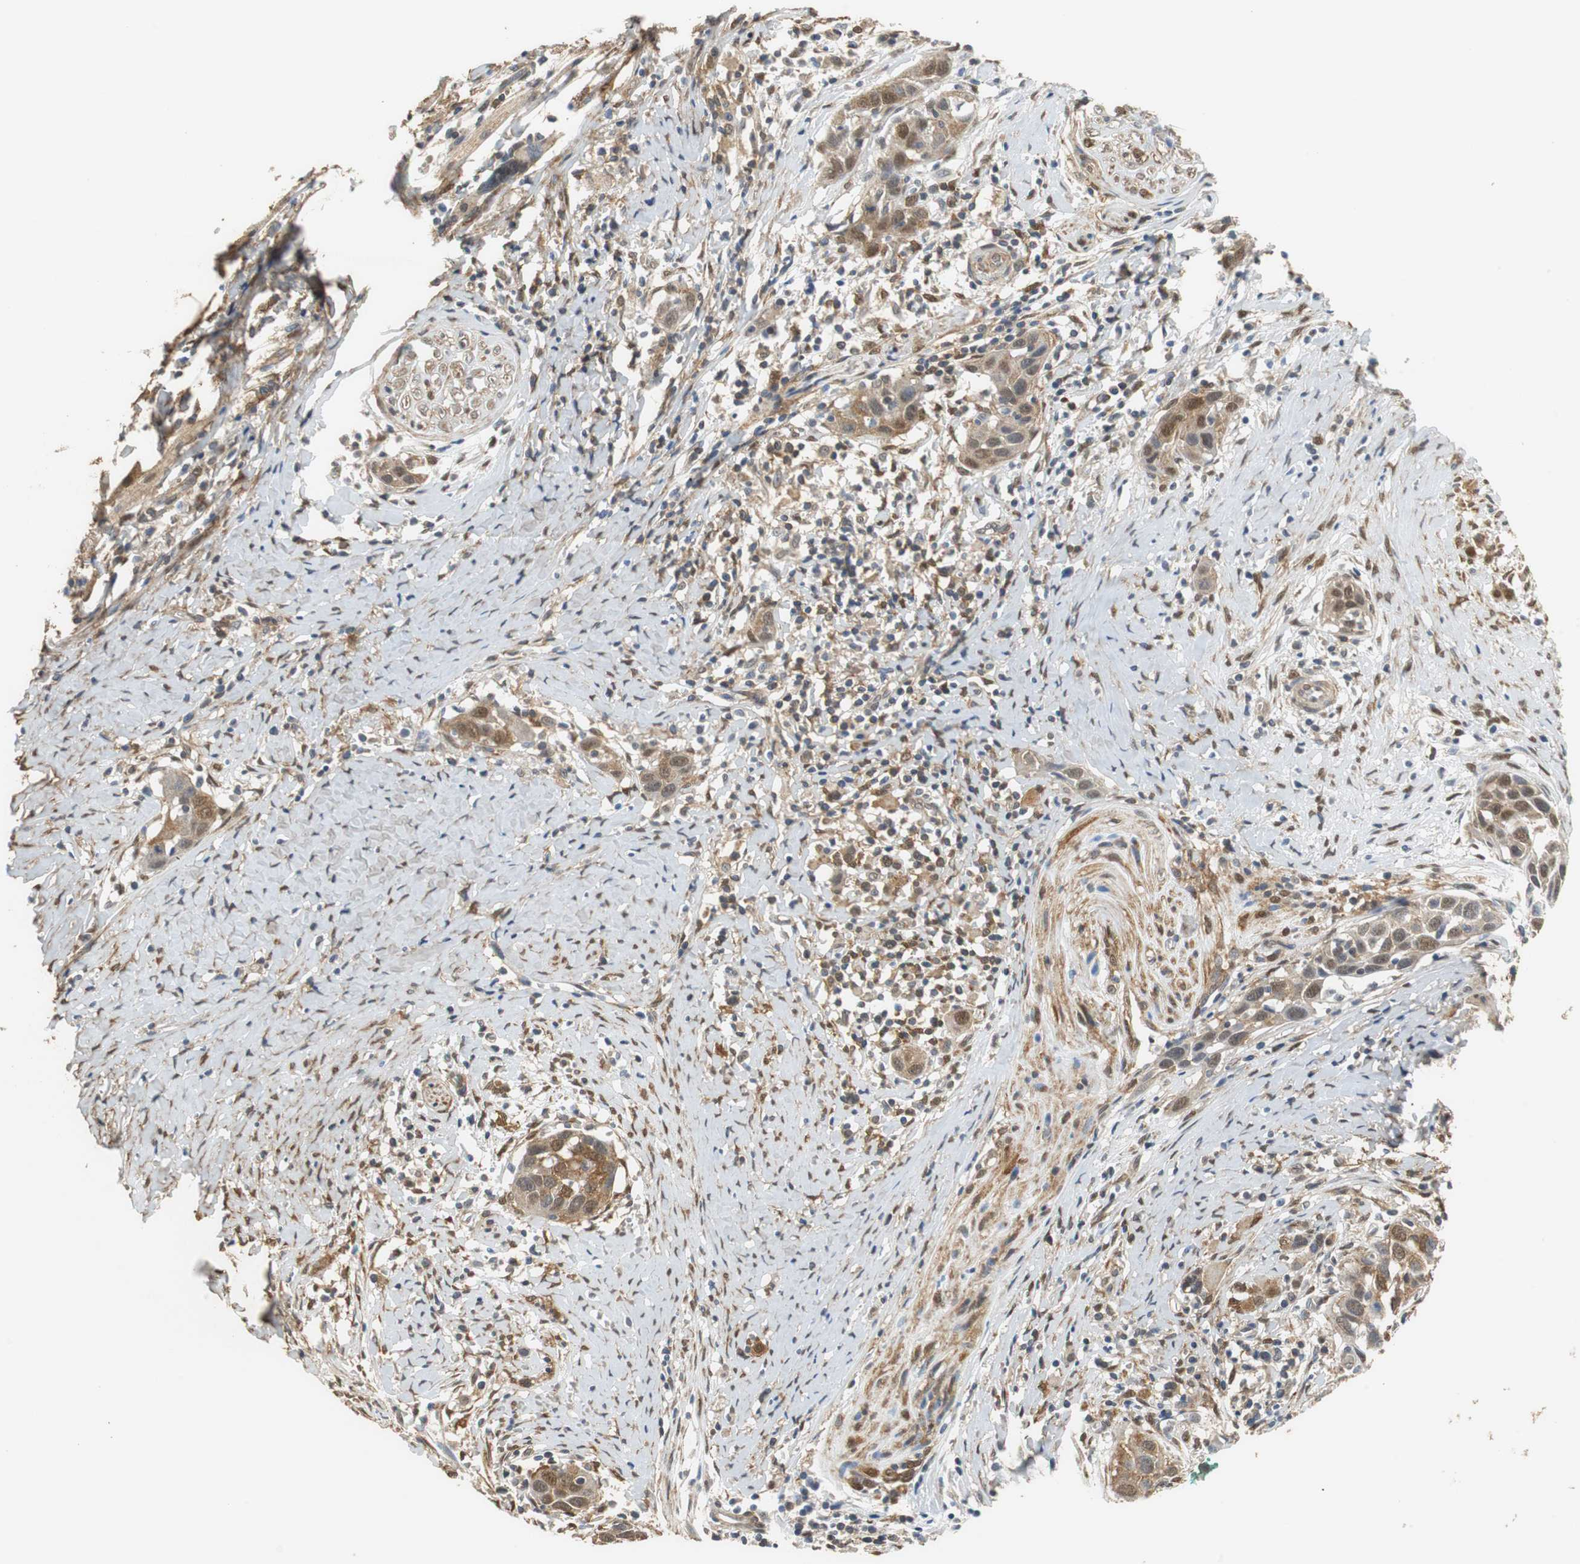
{"staining": {"intensity": "moderate", "quantity": ">75%", "location": "cytoplasmic/membranous,nuclear"}, "tissue": "head and neck cancer", "cell_type": "Tumor cells", "image_type": "cancer", "snomed": [{"axis": "morphology", "description": "Normal tissue, NOS"}, {"axis": "morphology", "description": "Squamous cell carcinoma, NOS"}, {"axis": "topography", "description": "Oral tissue"}, {"axis": "topography", "description": "Head-Neck"}], "caption": "Protein staining of head and neck cancer tissue reveals moderate cytoplasmic/membranous and nuclear positivity in about >75% of tumor cells.", "gene": "UBQLN2", "patient": {"sex": "female", "age": 50}}